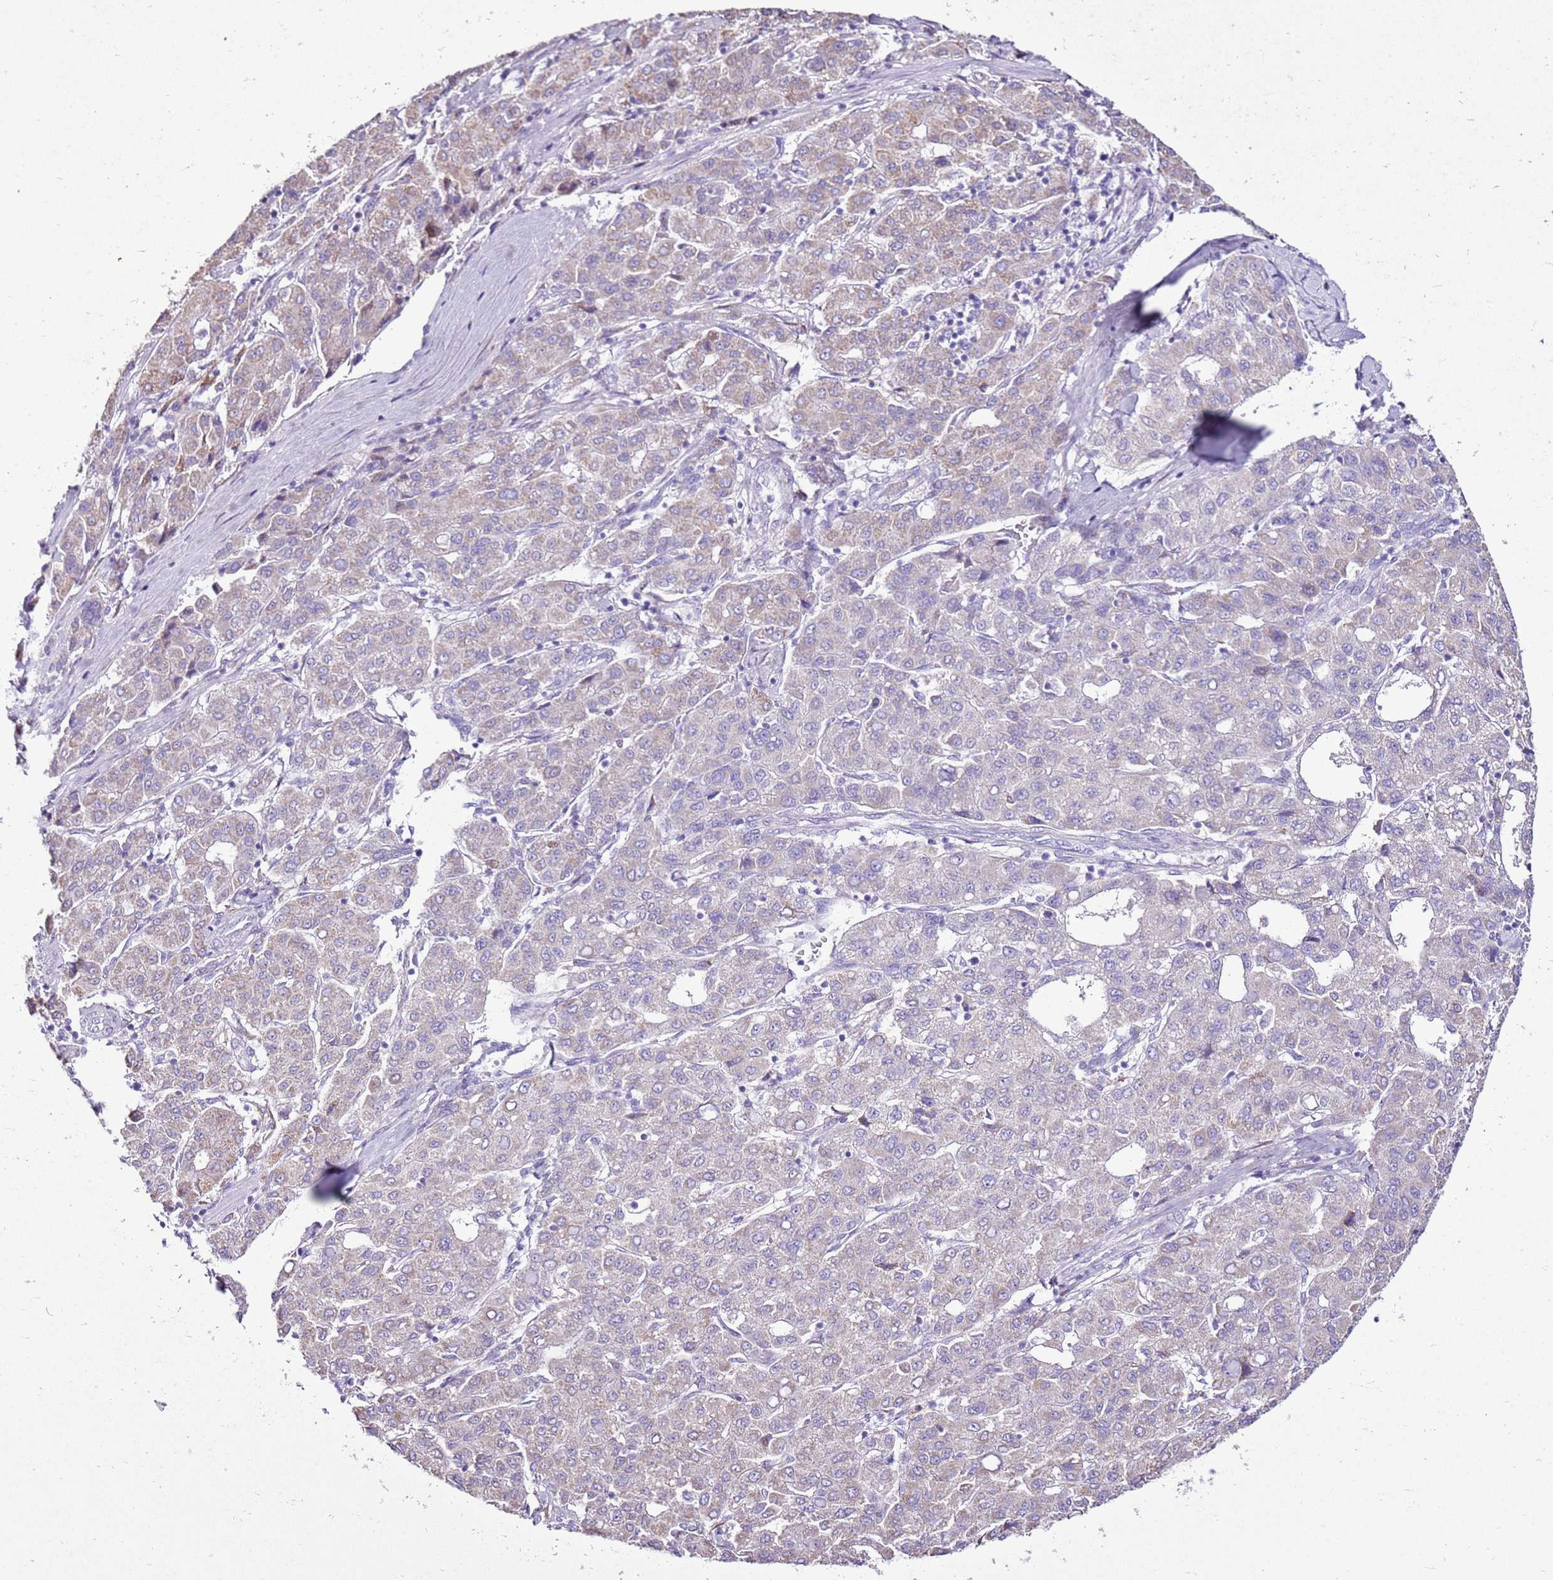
{"staining": {"intensity": "moderate", "quantity": "<25%", "location": "cytoplasmic/membranous"}, "tissue": "liver cancer", "cell_type": "Tumor cells", "image_type": "cancer", "snomed": [{"axis": "morphology", "description": "Carcinoma, Hepatocellular, NOS"}, {"axis": "topography", "description": "Liver"}], "caption": "A histopathology image of human liver cancer (hepatocellular carcinoma) stained for a protein demonstrates moderate cytoplasmic/membranous brown staining in tumor cells.", "gene": "SLC38A5", "patient": {"sex": "male", "age": 65}}